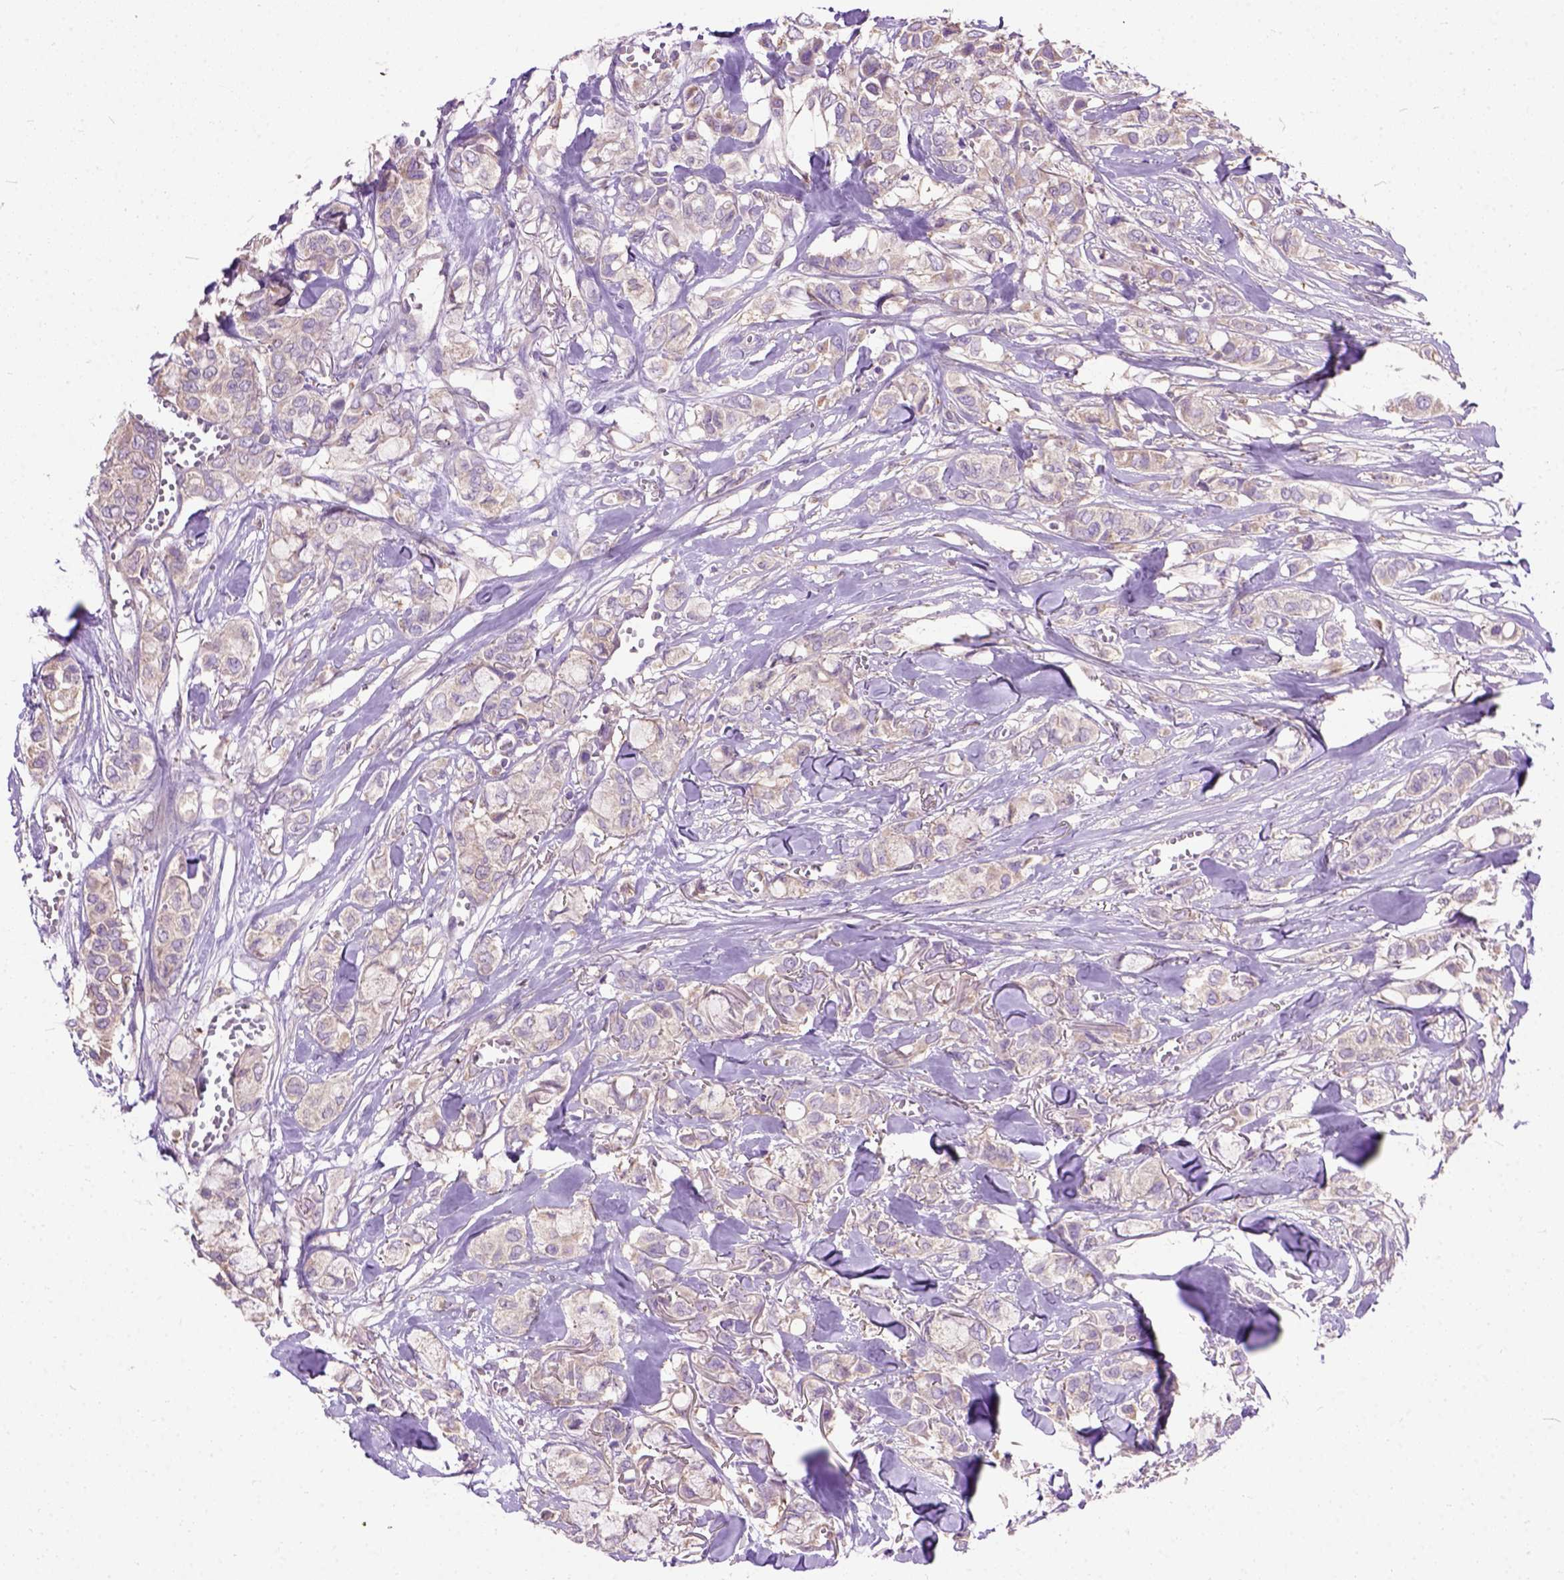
{"staining": {"intensity": "negative", "quantity": "none", "location": "none"}, "tissue": "breast cancer", "cell_type": "Tumor cells", "image_type": "cancer", "snomed": [{"axis": "morphology", "description": "Duct carcinoma"}, {"axis": "topography", "description": "Breast"}], "caption": "Tumor cells are negative for protein expression in human breast cancer.", "gene": "SEMA4F", "patient": {"sex": "female", "age": 85}}